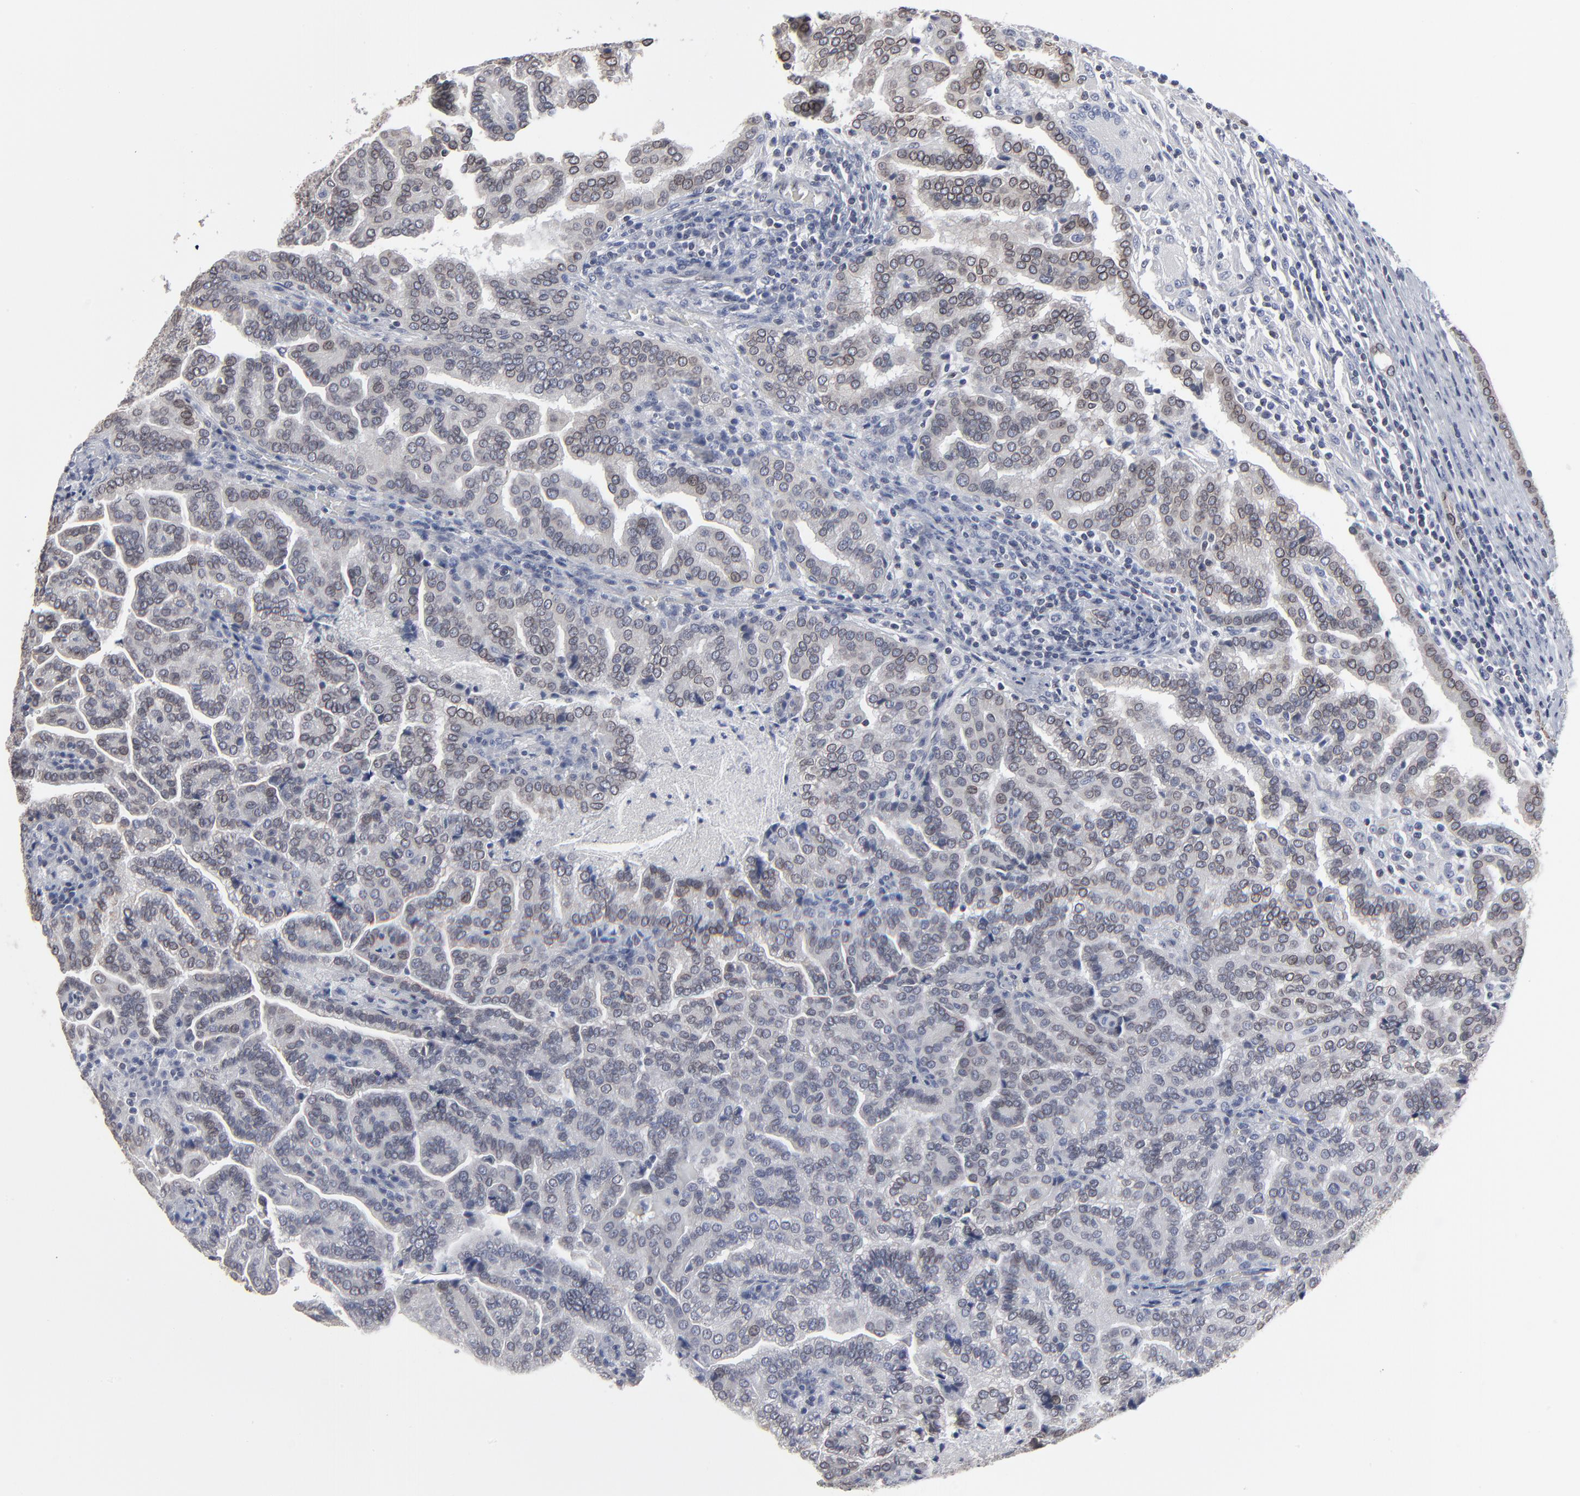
{"staining": {"intensity": "moderate", "quantity": ">75%", "location": "cytoplasmic/membranous,nuclear"}, "tissue": "renal cancer", "cell_type": "Tumor cells", "image_type": "cancer", "snomed": [{"axis": "morphology", "description": "Adenocarcinoma, NOS"}, {"axis": "topography", "description": "Kidney"}], "caption": "Immunohistochemical staining of human renal cancer (adenocarcinoma) reveals medium levels of moderate cytoplasmic/membranous and nuclear protein staining in approximately >75% of tumor cells. Nuclei are stained in blue.", "gene": "SYNE2", "patient": {"sex": "male", "age": 61}}